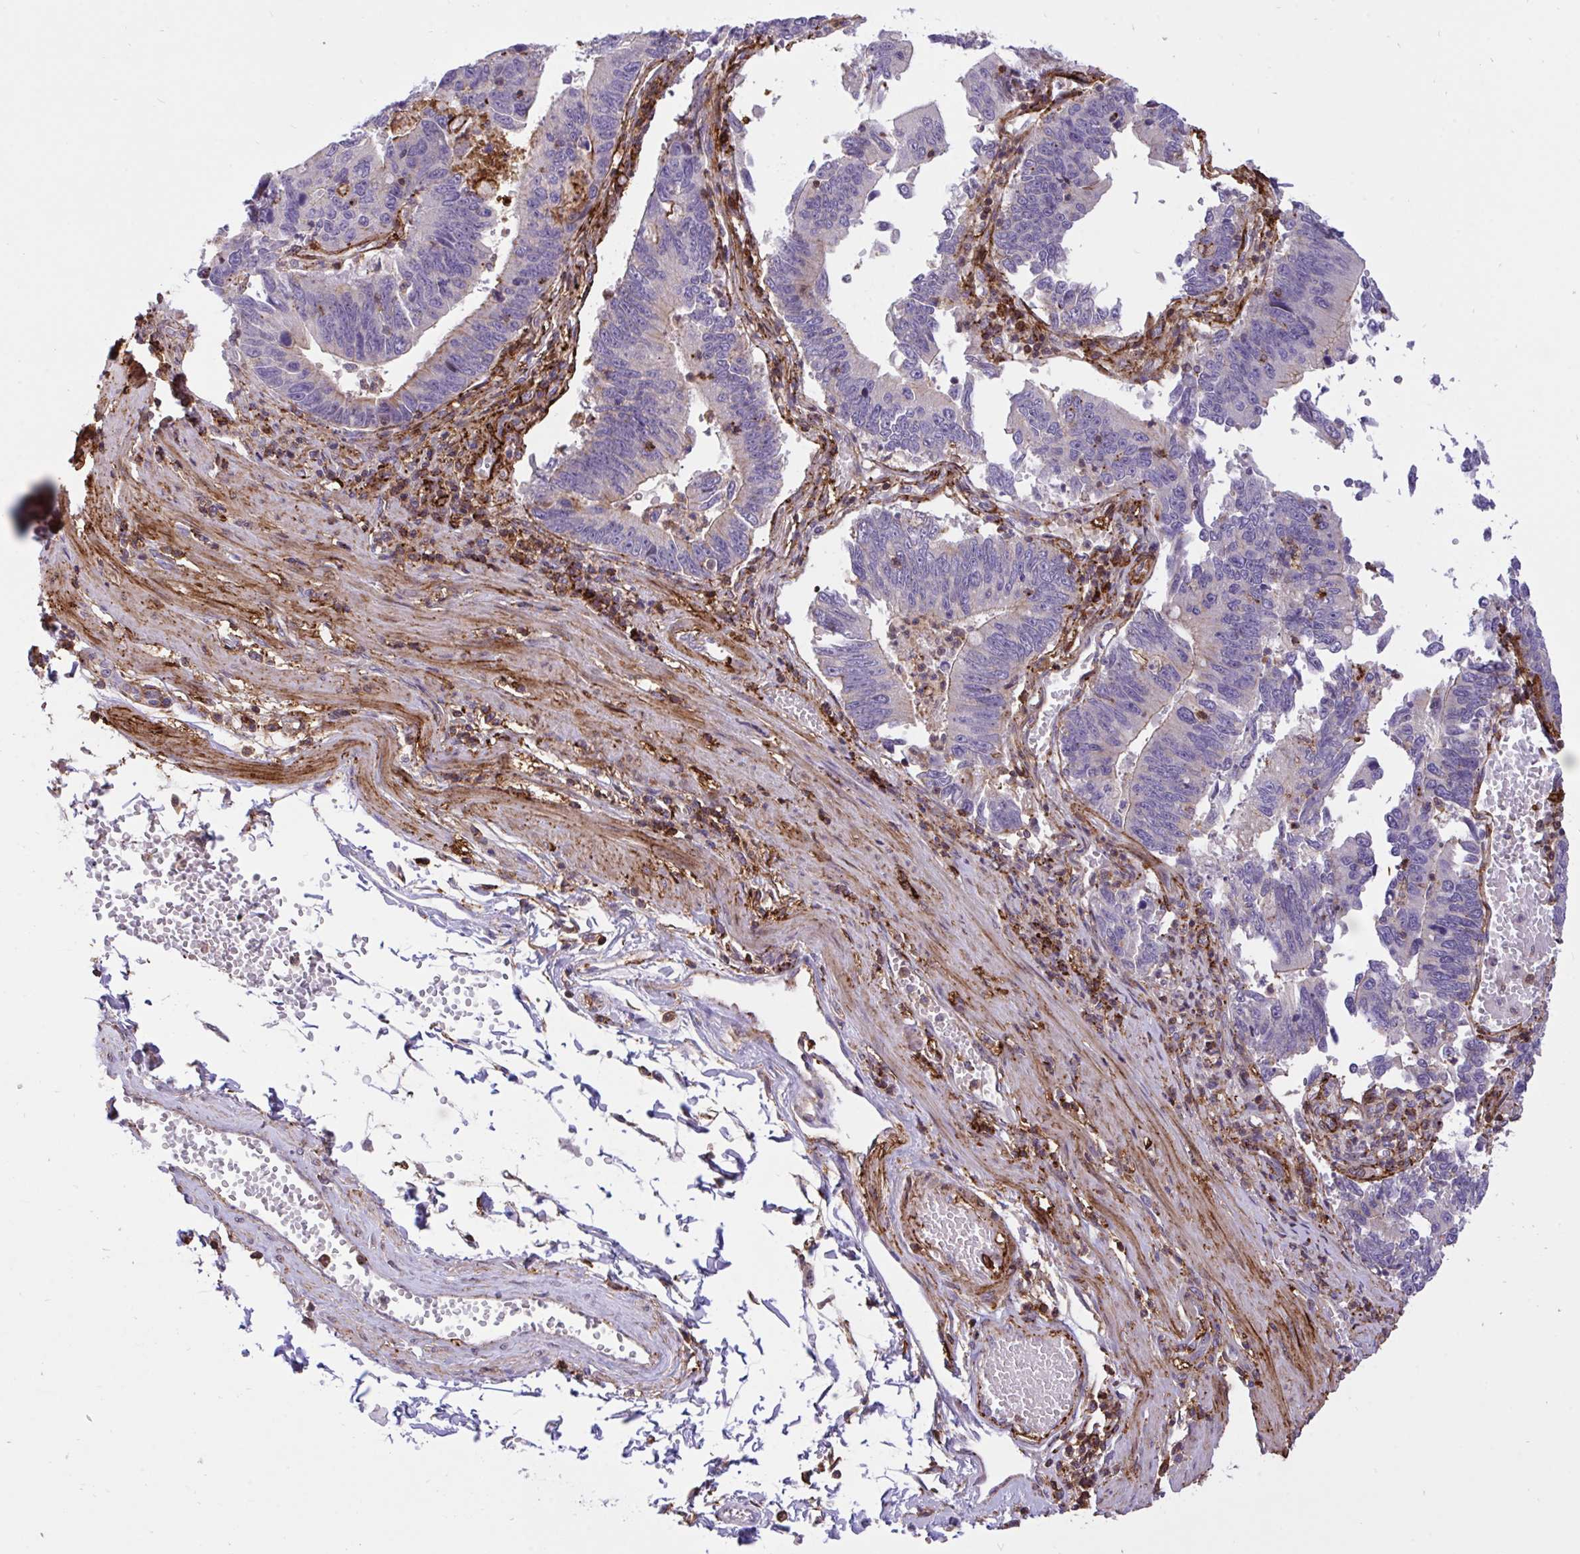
{"staining": {"intensity": "negative", "quantity": "none", "location": "none"}, "tissue": "stomach cancer", "cell_type": "Tumor cells", "image_type": "cancer", "snomed": [{"axis": "morphology", "description": "Adenocarcinoma, NOS"}, {"axis": "topography", "description": "Stomach"}], "caption": "Tumor cells are negative for brown protein staining in stomach adenocarcinoma.", "gene": "ERI1", "patient": {"sex": "male", "age": 59}}